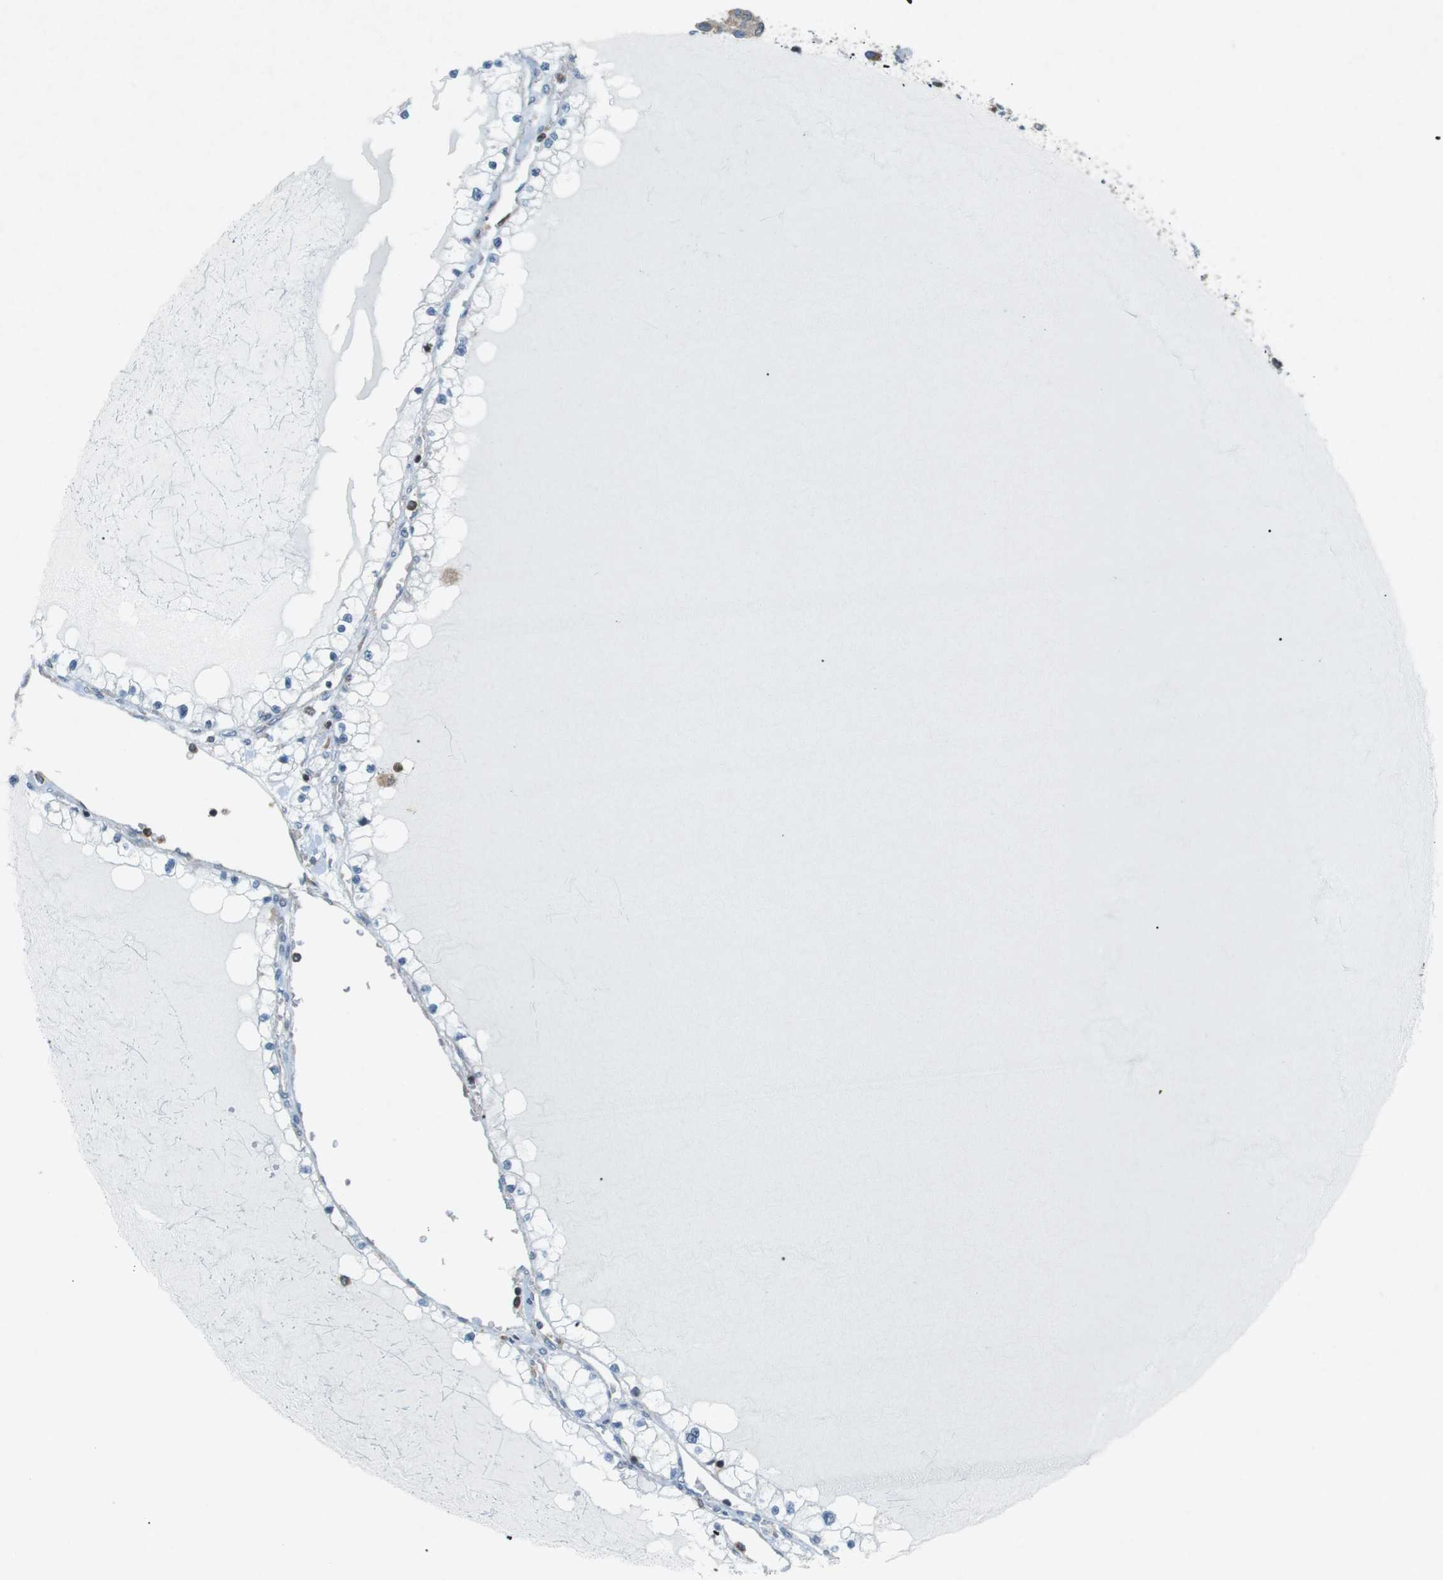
{"staining": {"intensity": "negative", "quantity": "none", "location": "none"}, "tissue": "renal cancer", "cell_type": "Tumor cells", "image_type": "cancer", "snomed": [{"axis": "morphology", "description": "Adenocarcinoma, NOS"}, {"axis": "topography", "description": "Kidney"}], "caption": "Micrograph shows no significant protein staining in tumor cells of adenocarcinoma (renal). Brightfield microscopy of immunohistochemistry stained with DAB (3,3'-diaminobenzidine) (brown) and hematoxylin (blue), captured at high magnification.", "gene": "FLII", "patient": {"sex": "male", "age": 68}}